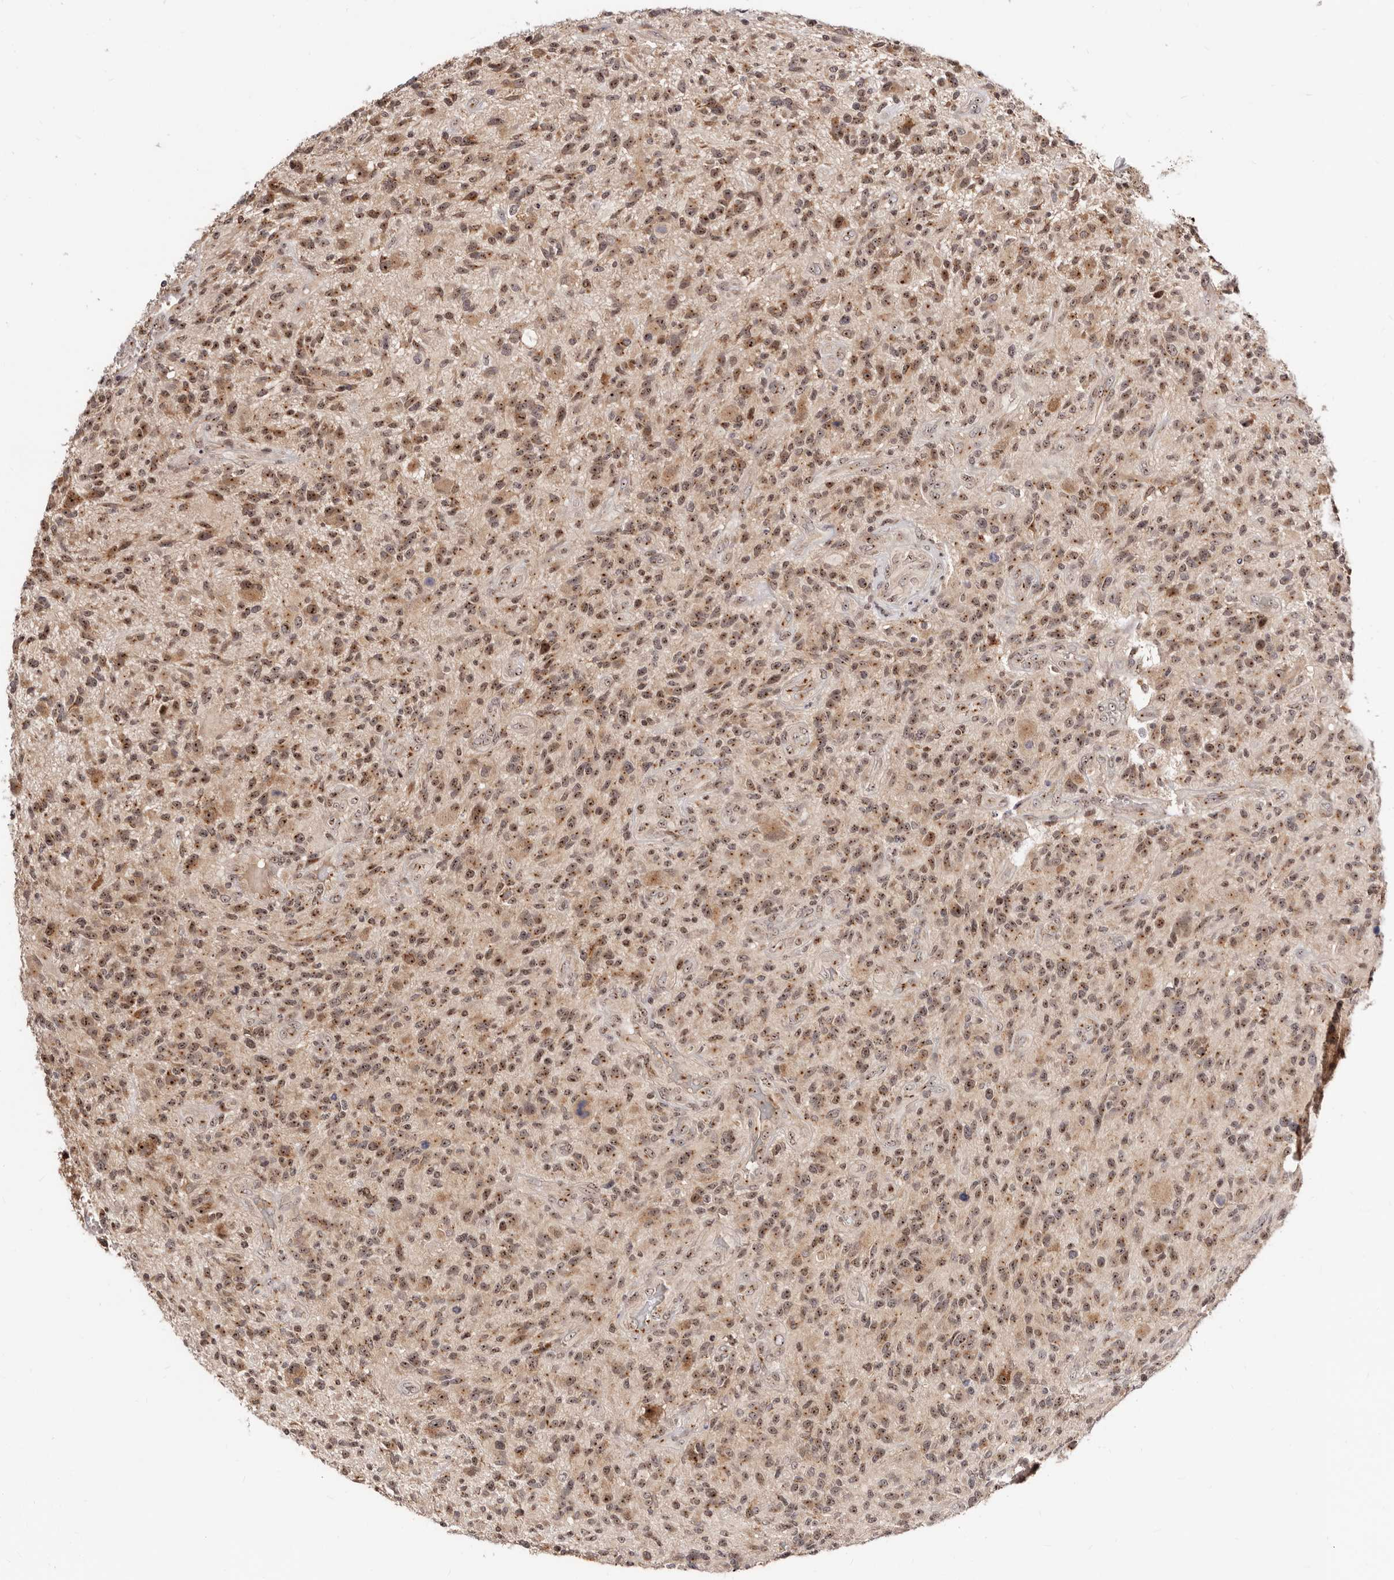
{"staining": {"intensity": "moderate", "quantity": ">75%", "location": "cytoplasmic/membranous,nuclear"}, "tissue": "glioma", "cell_type": "Tumor cells", "image_type": "cancer", "snomed": [{"axis": "morphology", "description": "Glioma, malignant, High grade"}, {"axis": "topography", "description": "Brain"}], "caption": "A high-resolution image shows immunohistochemistry staining of glioma, which displays moderate cytoplasmic/membranous and nuclear positivity in approximately >75% of tumor cells.", "gene": "APOL6", "patient": {"sex": "male", "age": 47}}